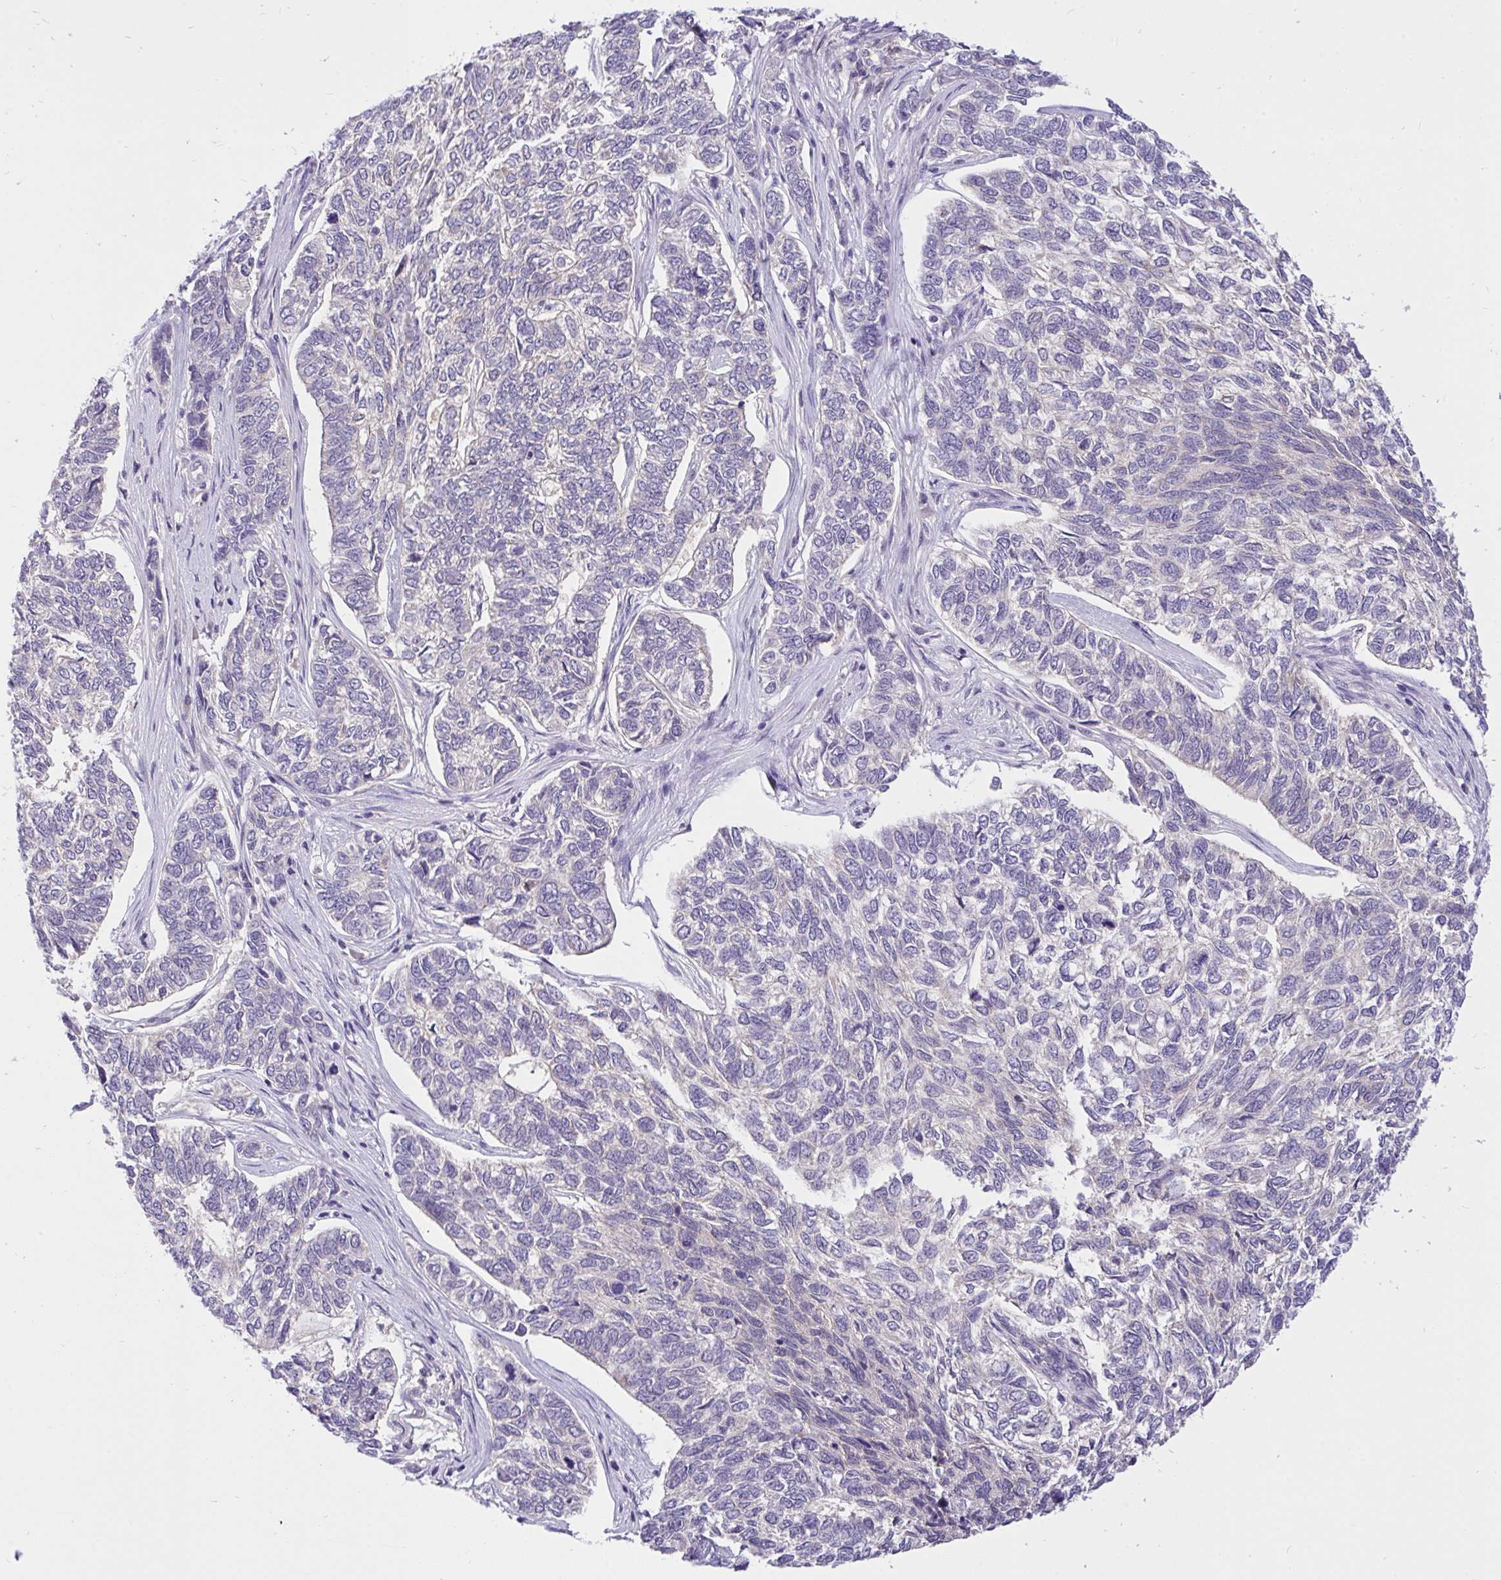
{"staining": {"intensity": "negative", "quantity": "none", "location": "none"}, "tissue": "skin cancer", "cell_type": "Tumor cells", "image_type": "cancer", "snomed": [{"axis": "morphology", "description": "Basal cell carcinoma"}, {"axis": "topography", "description": "Skin"}], "caption": "Immunohistochemistry photomicrograph of neoplastic tissue: skin cancer stained with DAB (3,3'-diaminobenzidine) displays no significant protein expression in tumor cells. (Stains: DAB (3,3'-diaminobenzidine) immunohistochemistry with hematoxylin counter stain, Microscopy: brightfield microscopy at high magnification).", "gene": "C19orf54", "patient": {"sex": "female", "age": 65}}